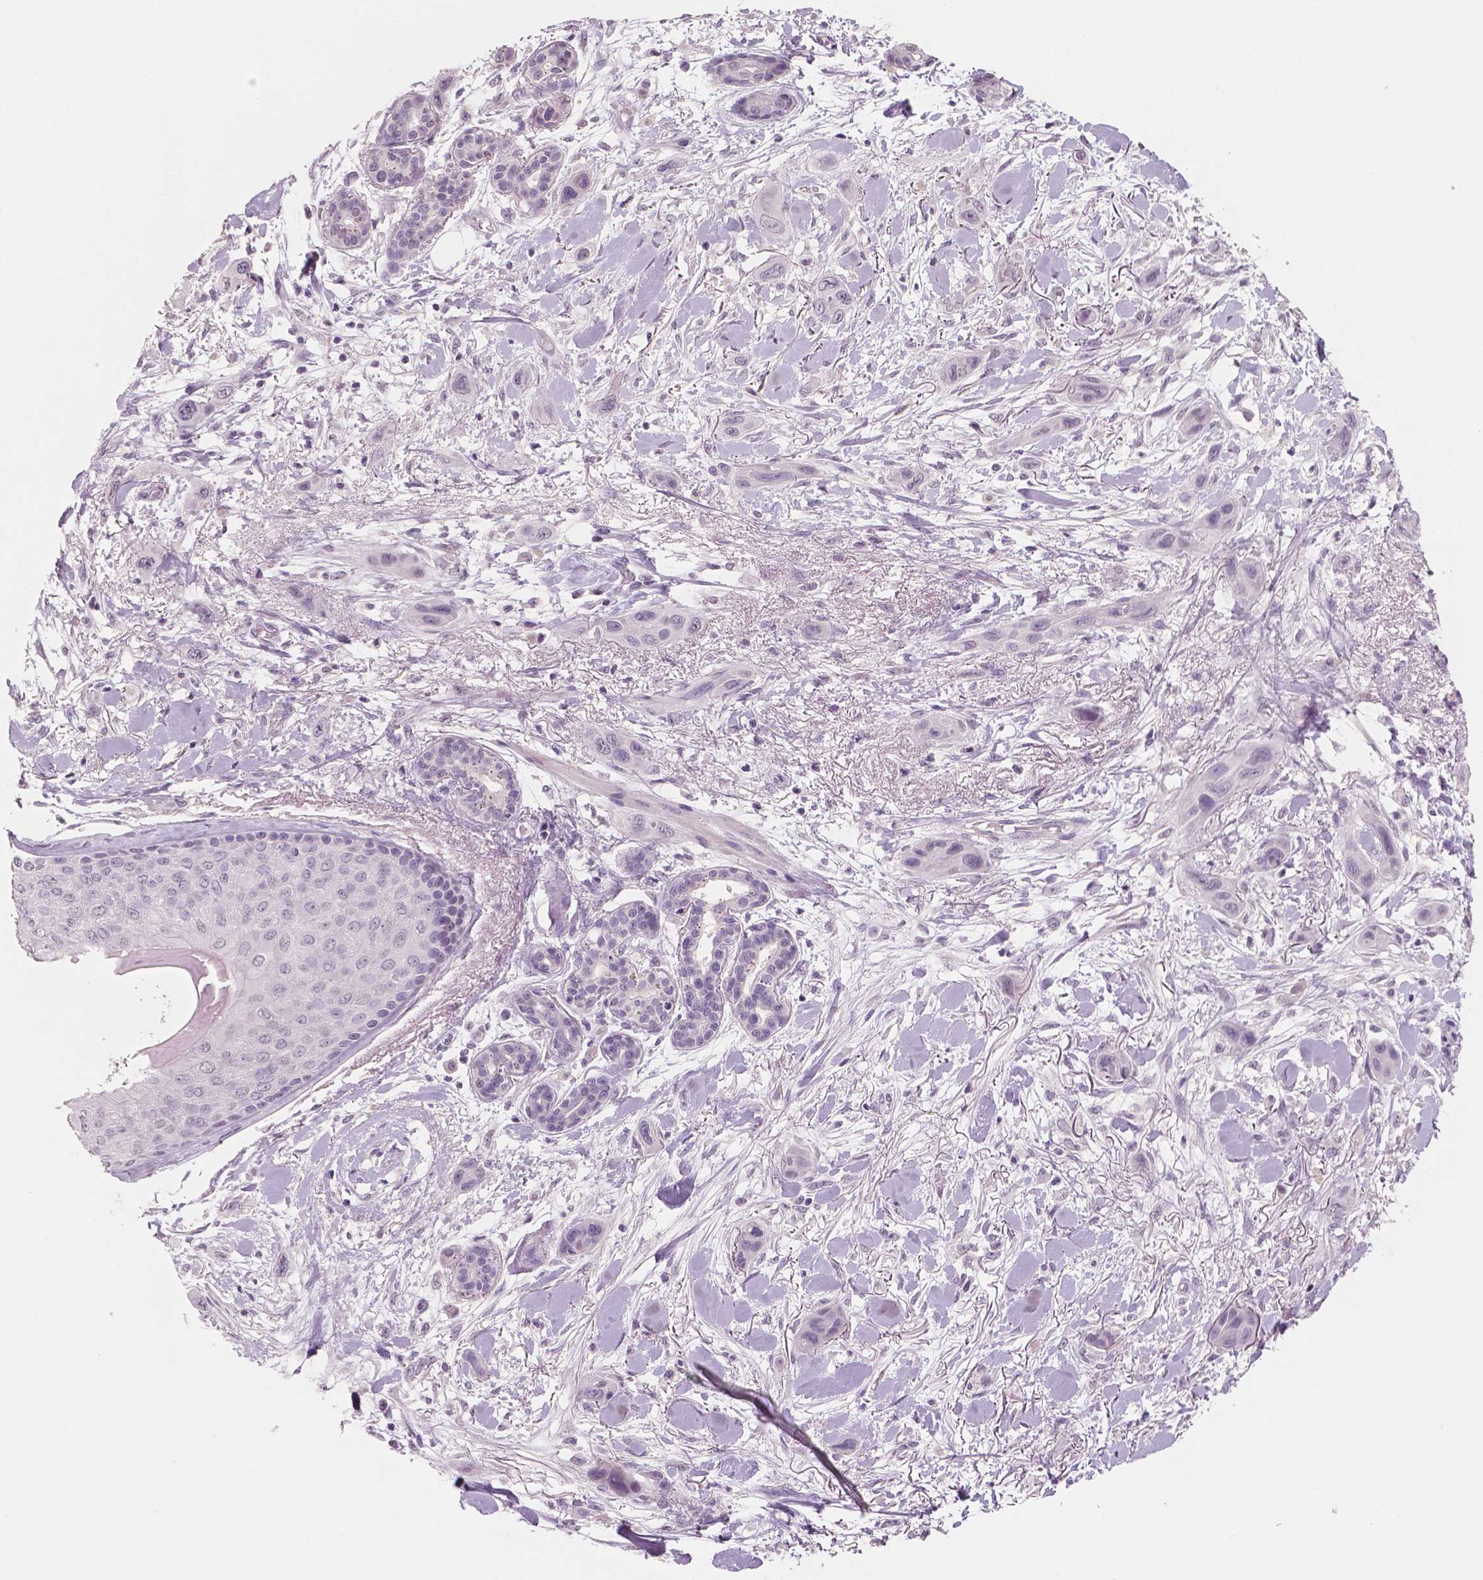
{"staining": {"intensity": "negative", "quantity": "none", "location": "none"}, "tissue": "skin cancer", "cell_type": "Tumor cells", "image_type": "cancer", "snomed": [{"axis": "morphology", "description": "Squamous cell carcinoma, NOS"}, {"axis": "topography", "description": "Skin"}], "caption": "High power microscopy micrograph of an immunohistochemistry (IHC) photomicrograph of skin cancer (squamous cell carcinoma), revealing no significant expression in tumor cells.", "gene": "NECAB1", "patient": {"sex": "male", "age": 79}}